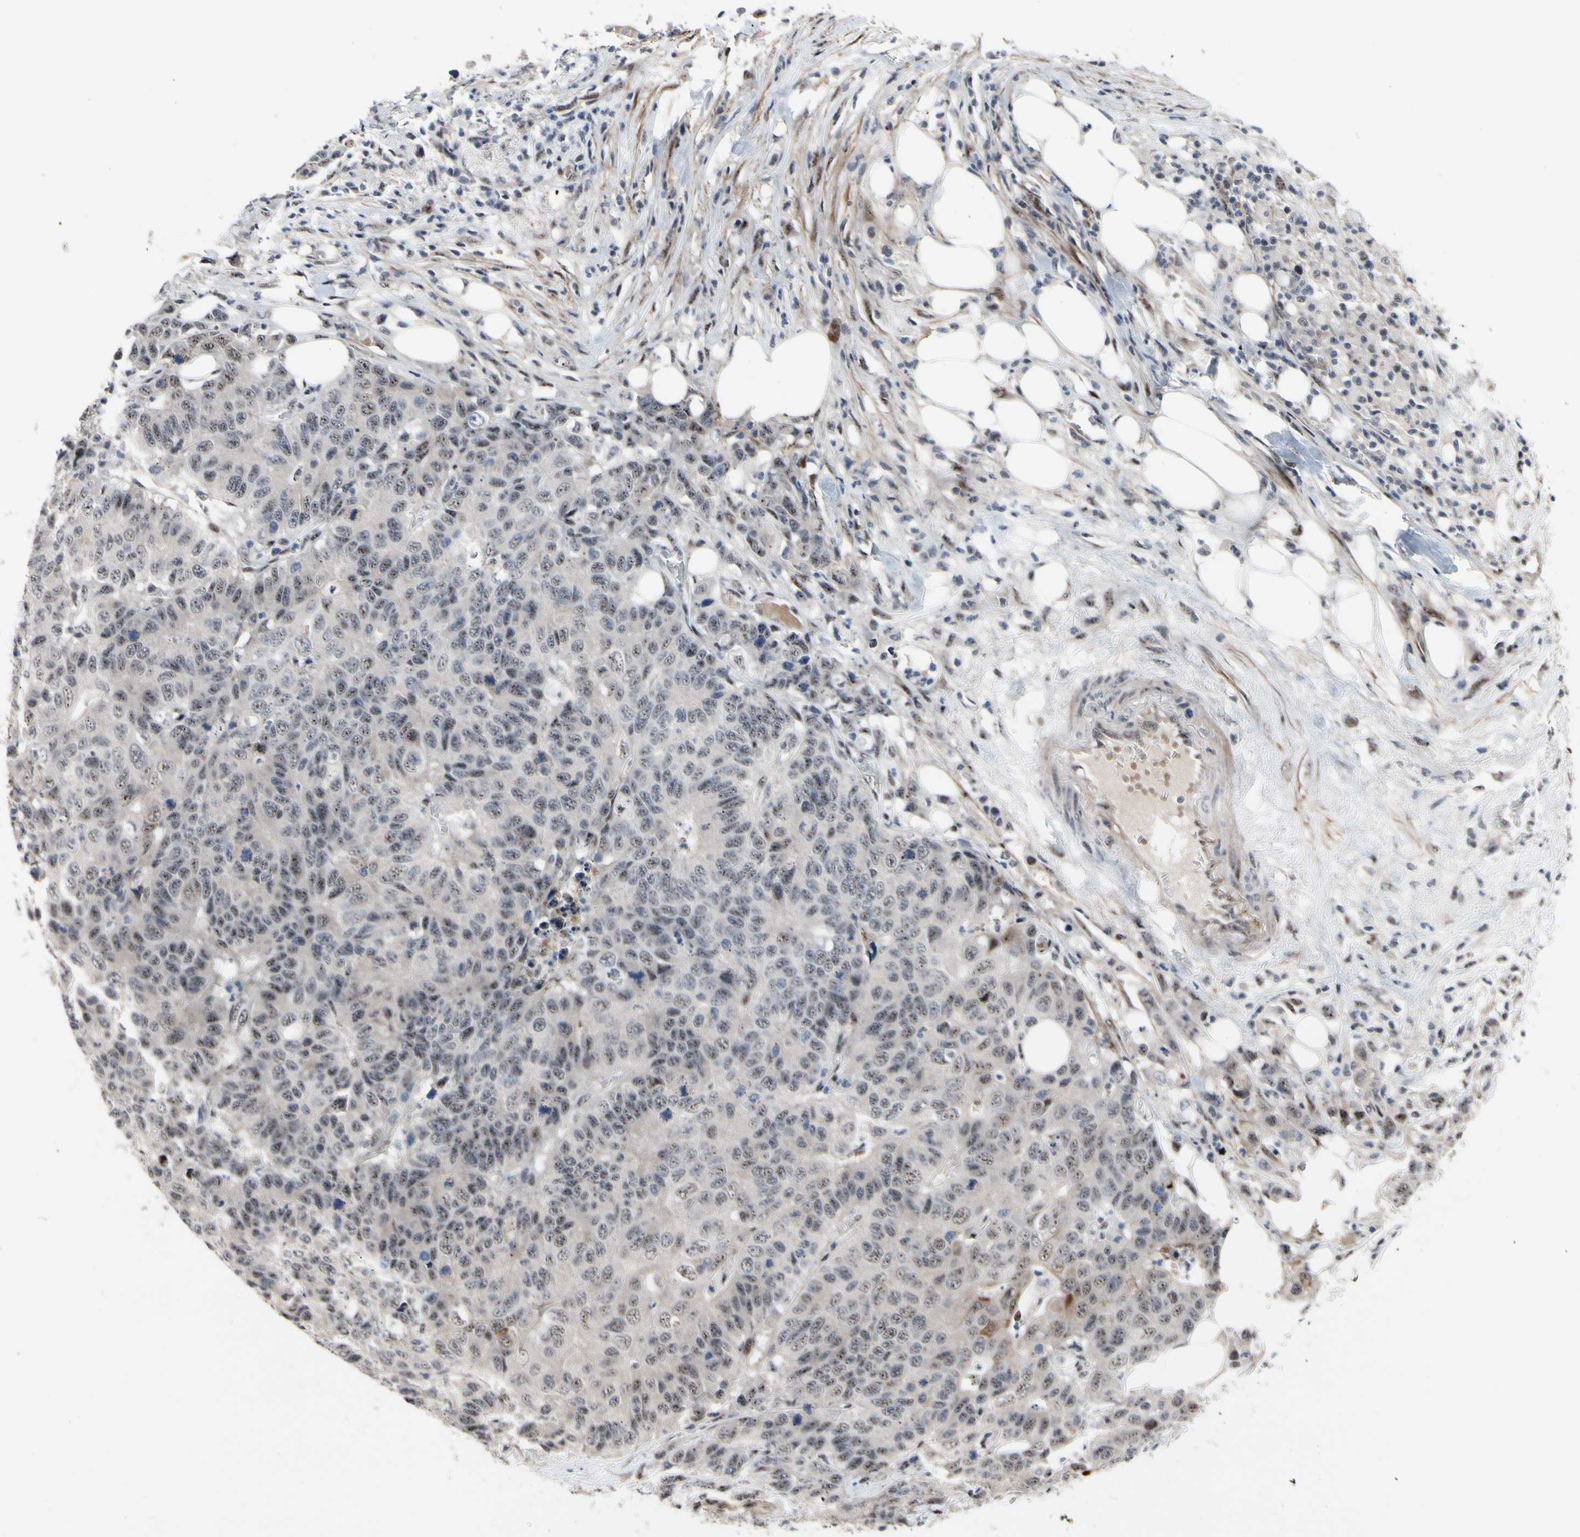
{"staining": {"intensity": "weak", "quantity": ">75%", "location": "nuclear"}, "tissue": "colorectal cancer", "cell_type": "Tumor cells", "image_type": "cancer", "snomed": [{"axis": "morphology", "description": "Adenocarcinoma, NOS"}, {"axis": "topography", "description": "Colon"}], "caption": "This photomicrograph displays immunohistochemistry staining of human colorectal cancer (adenocarcinoma), with low weak nuclear expression in about >75% of tumor cells.", "gene": "SOX7", "patient": {"sex": "female", "age": 86}}